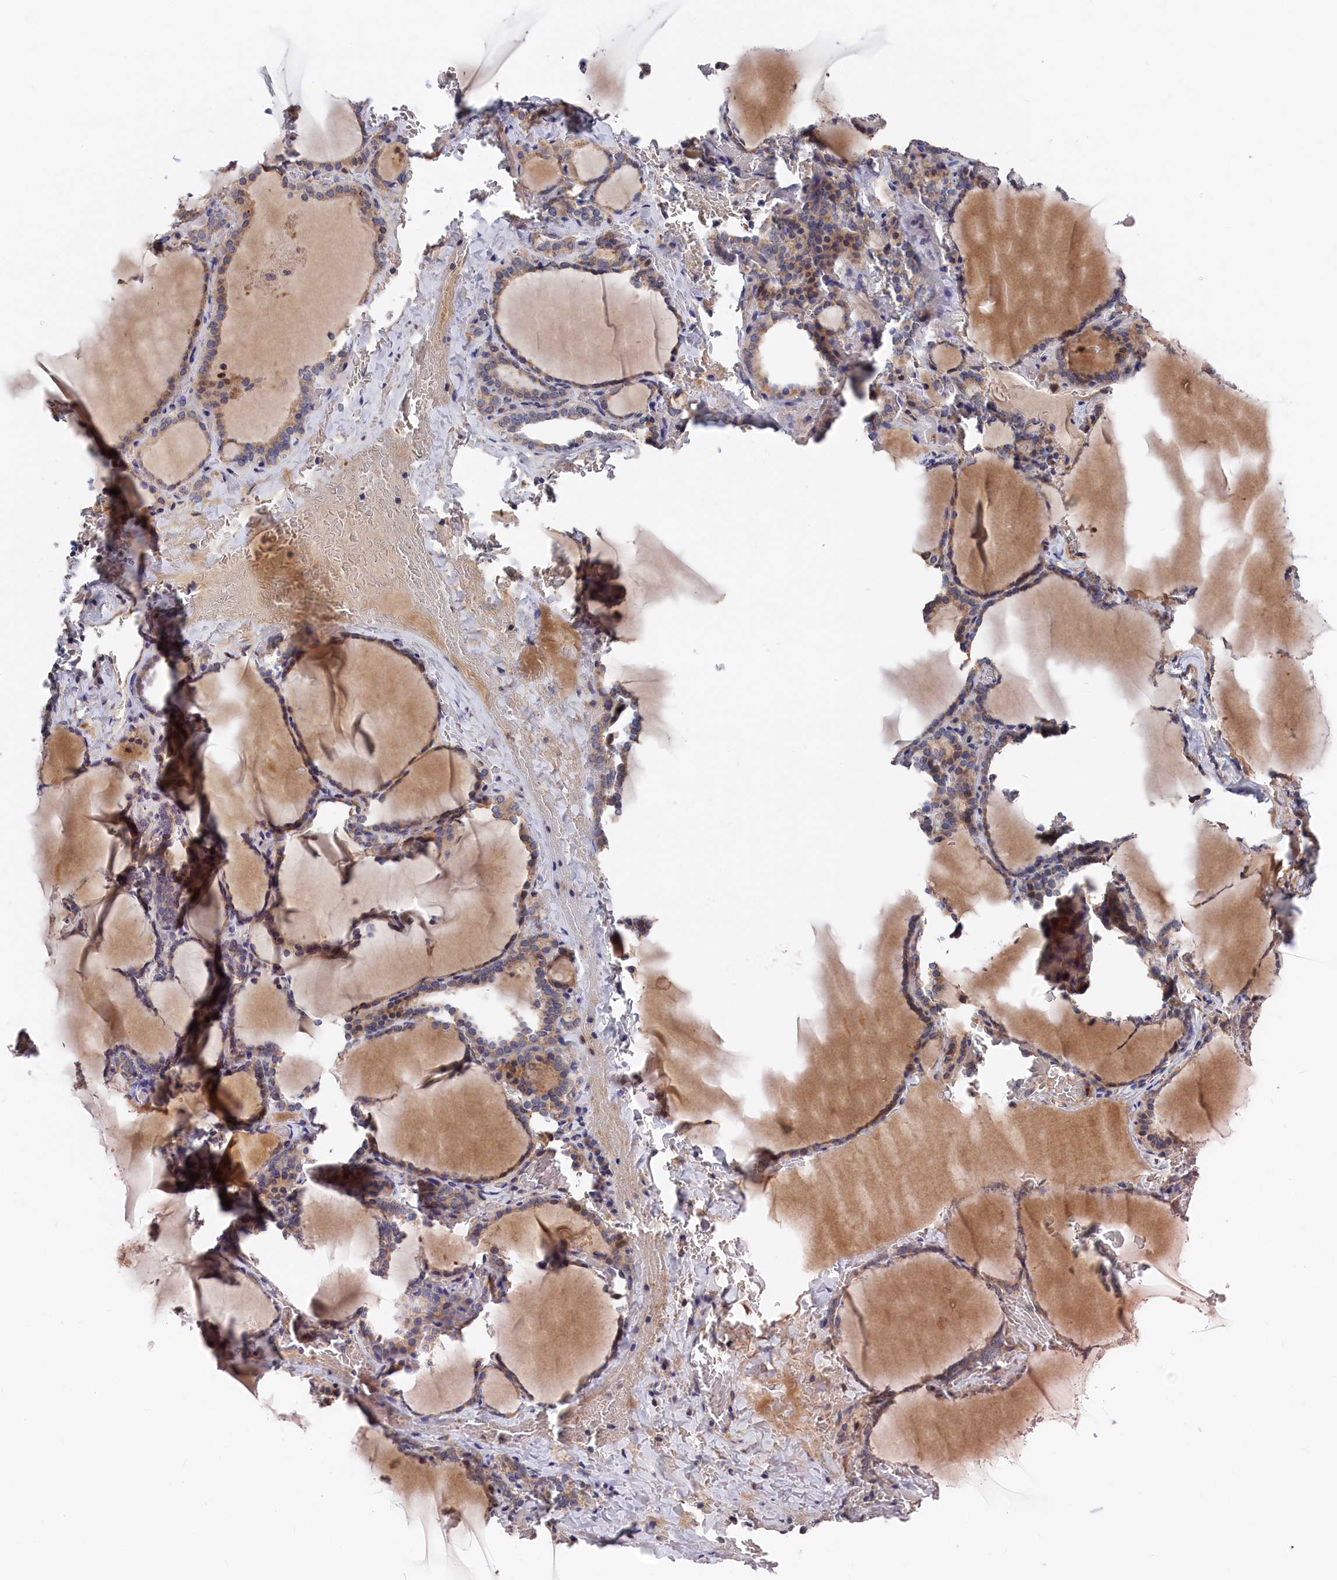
{"staining": {"intensity": "moderate", "quantity": "25%-75%", "location": "cytoplasmic/membranous"}, "tissue": "thyroid gland", "cell_type": "Glandular cells", "image_type": "normal", "snomed": [{"axis": "morphology", "description": "Normal tissue, NOS"}, {"axis": "topography", "description": "Thyroid gland"}], "caption": "IHC of unremarkable thyroid gland shows medium levels of moderate cytoplasmic/membranous expression in approximately 25%-75% of glandular cells.", "gene": "CYB5D2", "patient": {"sex": "female", "age": 39}}